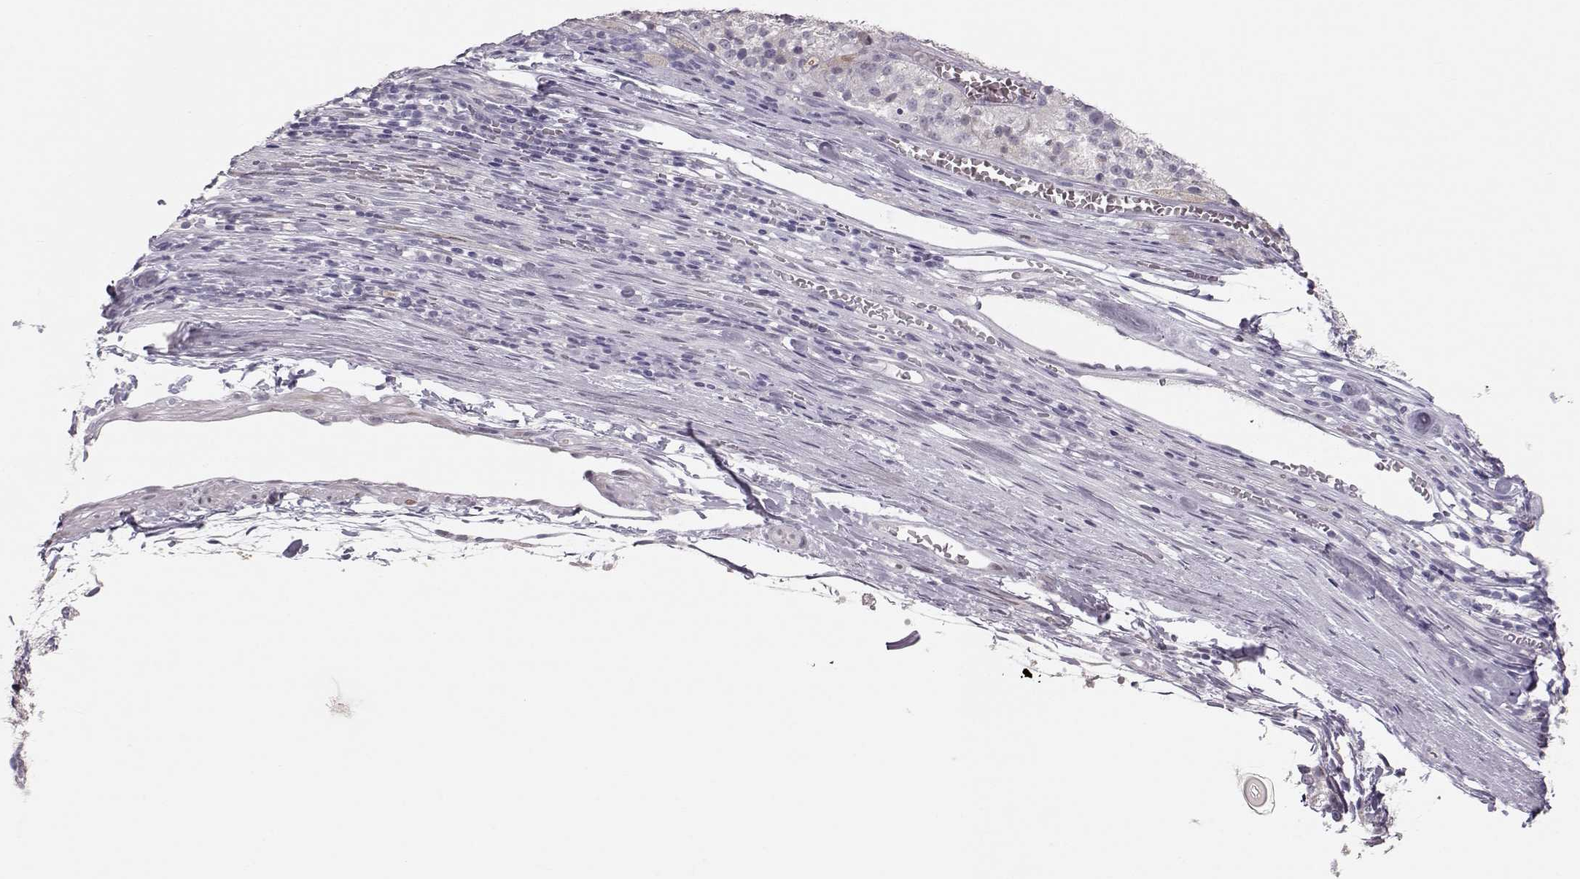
{"staining": {"intensity": "negative", "quantity": "none", "location": "none"}, "tissue": "melanoma", "cell_type": "Tumor cells", "image_type": "cancer", "snomed": [{"axis": "morphology", "description": "Malignant melanoma, Metastatic site"}, {"axis": "topography", "description": "Lymph node"}], "caption": "Tumor cells are negative for protein expression in human malignant melanoma (metastatic site). (DAB immunohistochemistry with hematoxylin counter stain).", "gene": "POU1F1", "patient": {"sex": "female", "age": 64}}